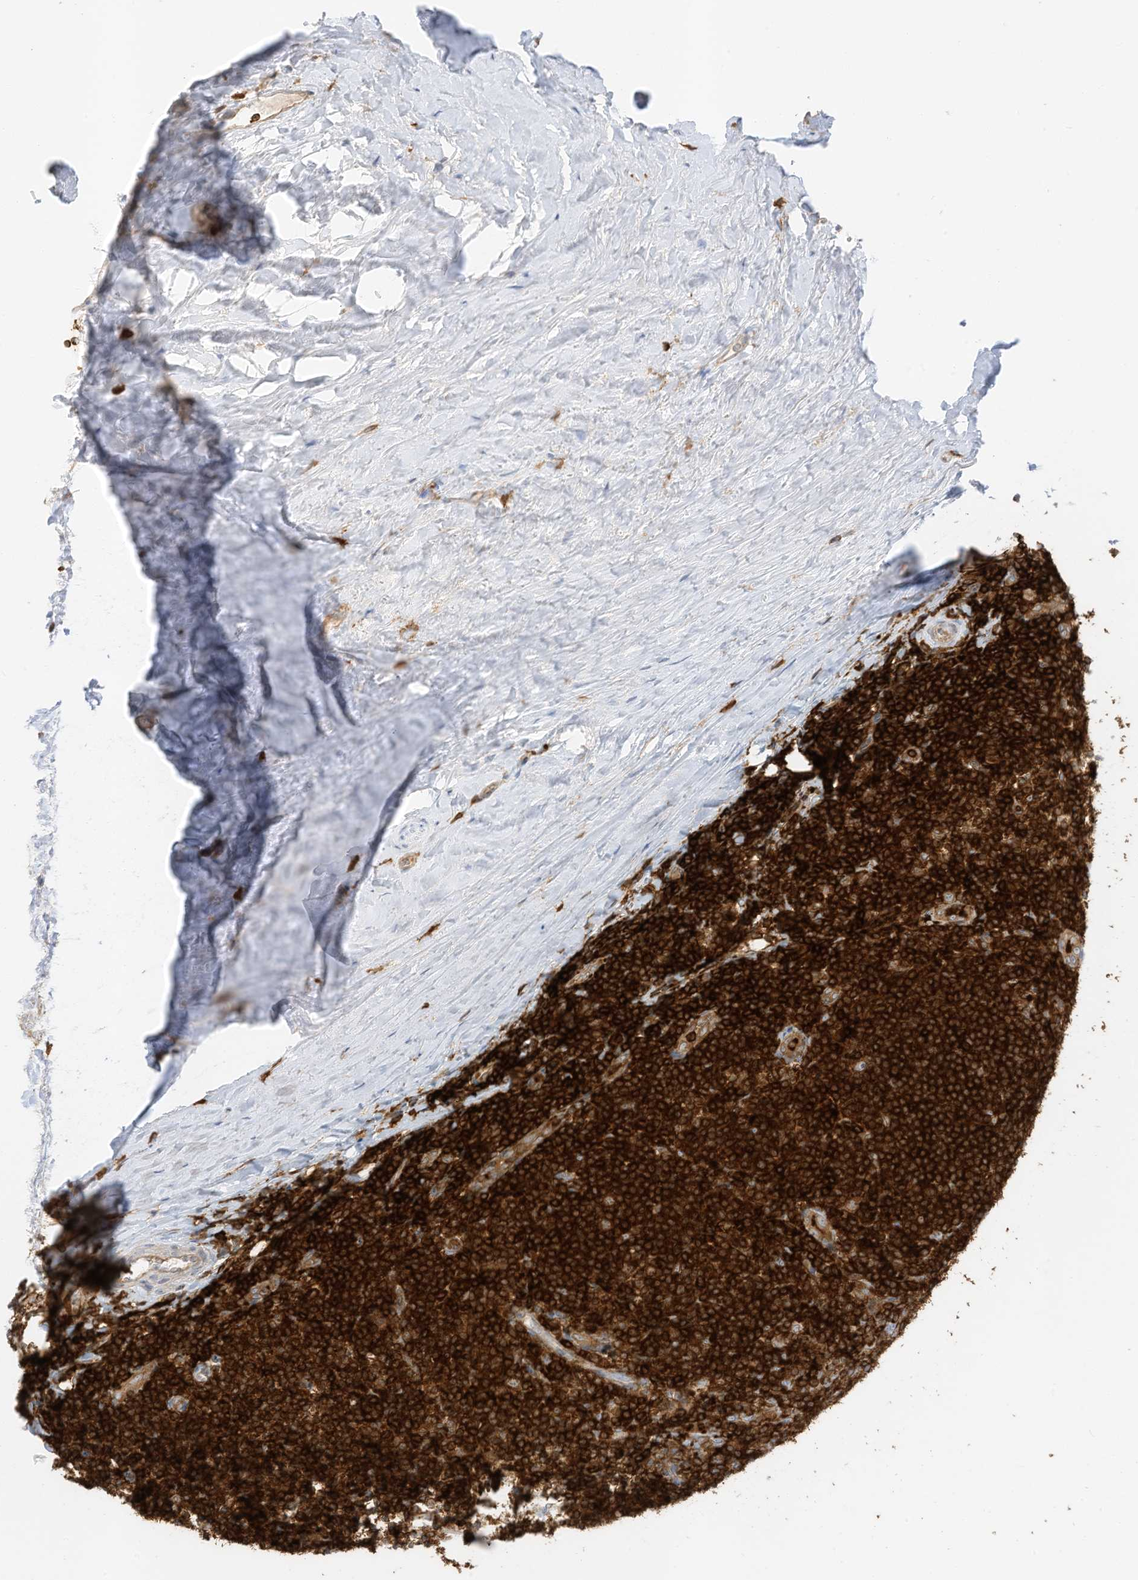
{"staining": {"intensity": "moderate", "quantity": ">75%", "location": "cytoplasmic/membranous"}, "tissue": "tonsil", "cell_type": "Germinal center cells", "image_type": "normal", "snomed": [{"axis": "morphology", "description": "Normal tissue, NOS"}, {"axis": "topography", "description": "Tonsil"}], "caption": "A brown stain highlights moderate cytoplasmic/membranous positivity of a protein in germinal center cells of benign tonsil. The protein is stained brown, and the nuclei are stained in blue (DAB IHC with brightfield microscopy, high magnification).", "gene": "ARHGAP25", "patient": {"sex": "male", "age": 27}}